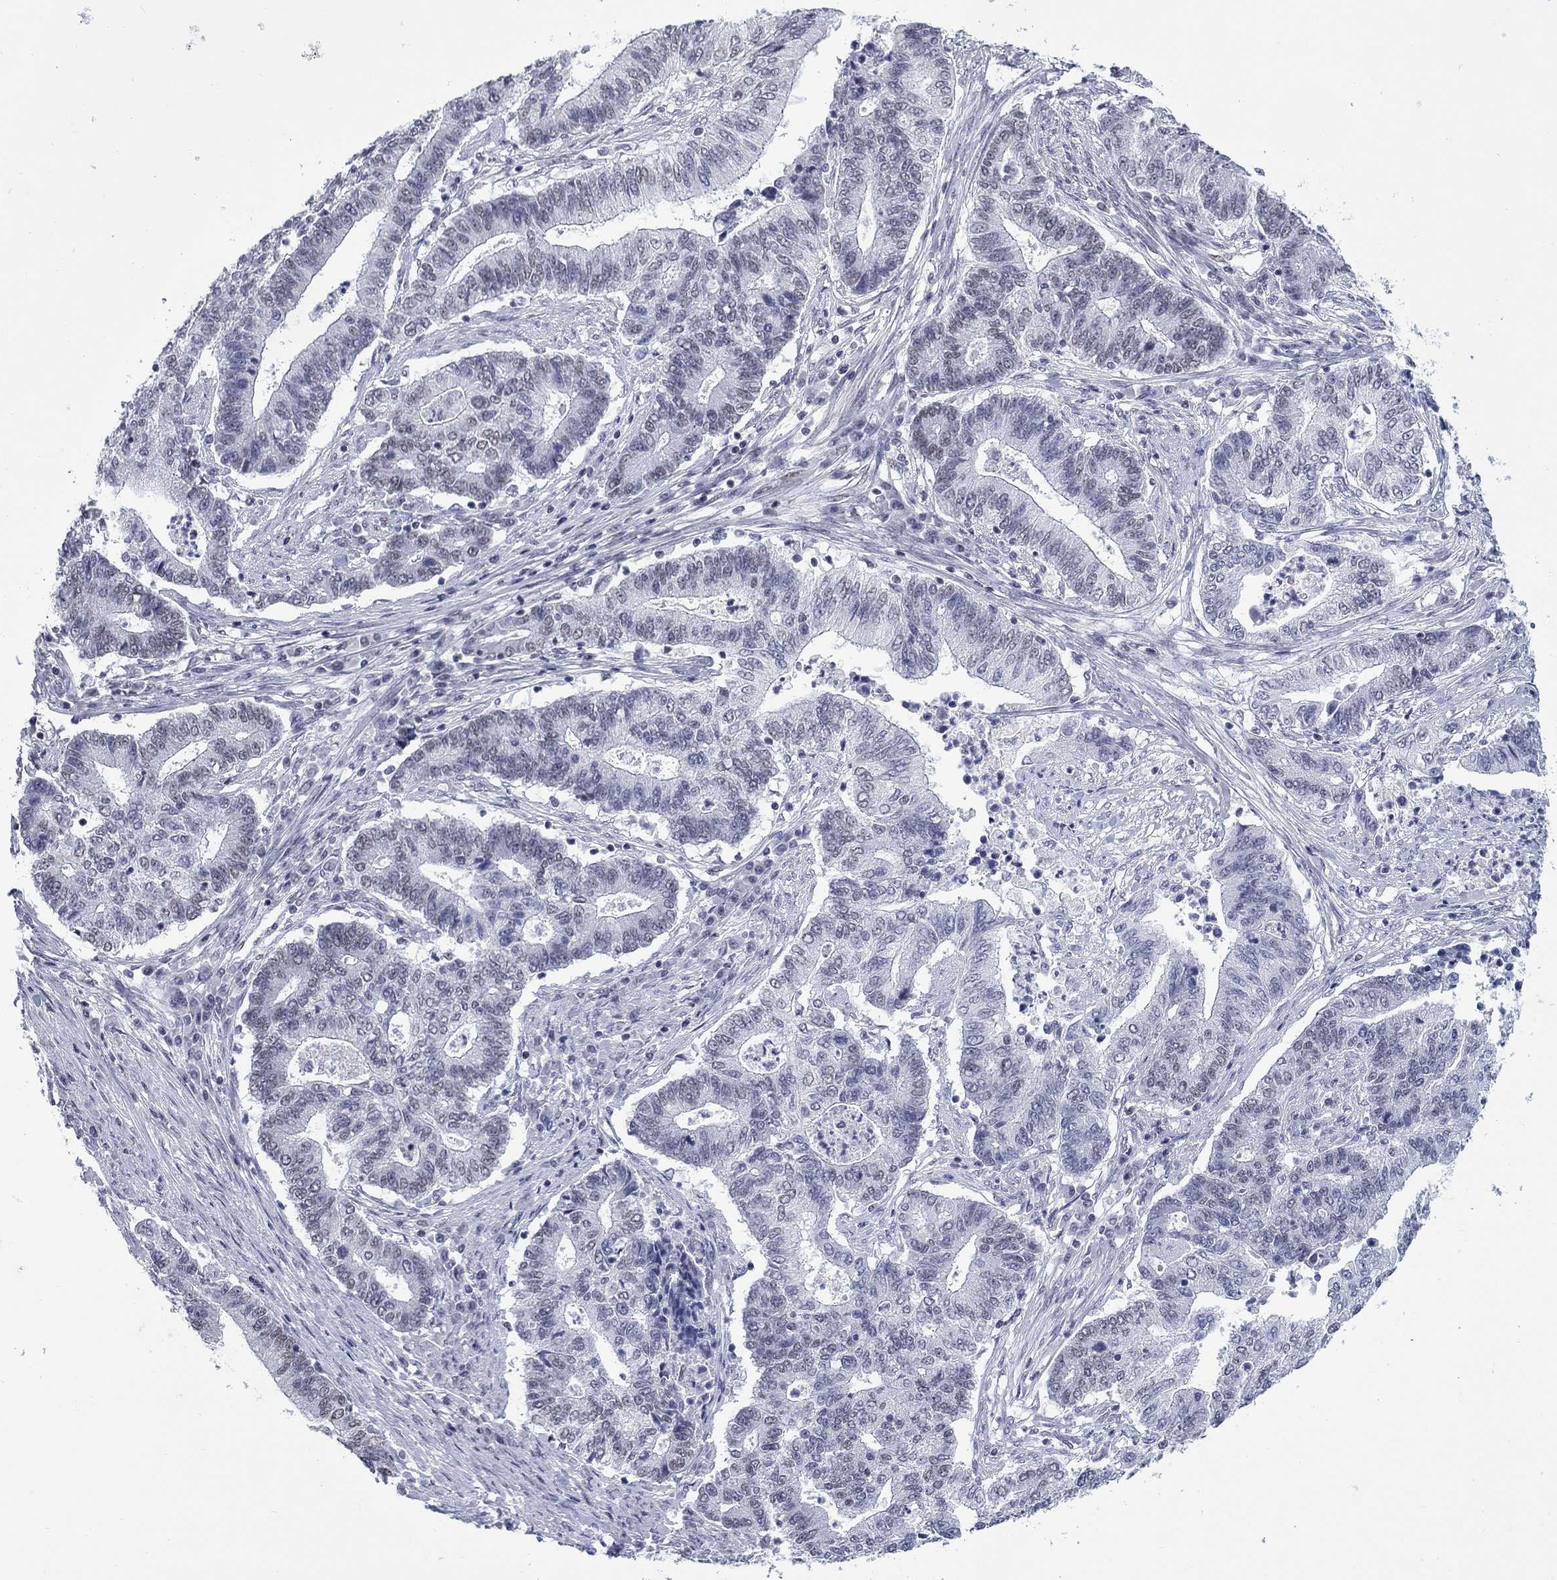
{"staining": {"intensity": "negative", "quantity": "none", "location": "none"}, "tissue": "endometrial cancer", "cell_type": "Tumor cells", "image_type": "cancer", "snomed": [{"axis": "morphology", "description": "Adenocarcinoma, NOS"}, {"axis": "topography", "description": "Uterus"}, {"axis": "topography", "description": "Endometrium"}], "caption": "A high-resolution image shows IHC staining of endometrial adenocarcinoma, which demonstrates no significant positivity in tumor cells.", "gene": "NPAS3", "patient": {"sex": "female", "age": 54}}